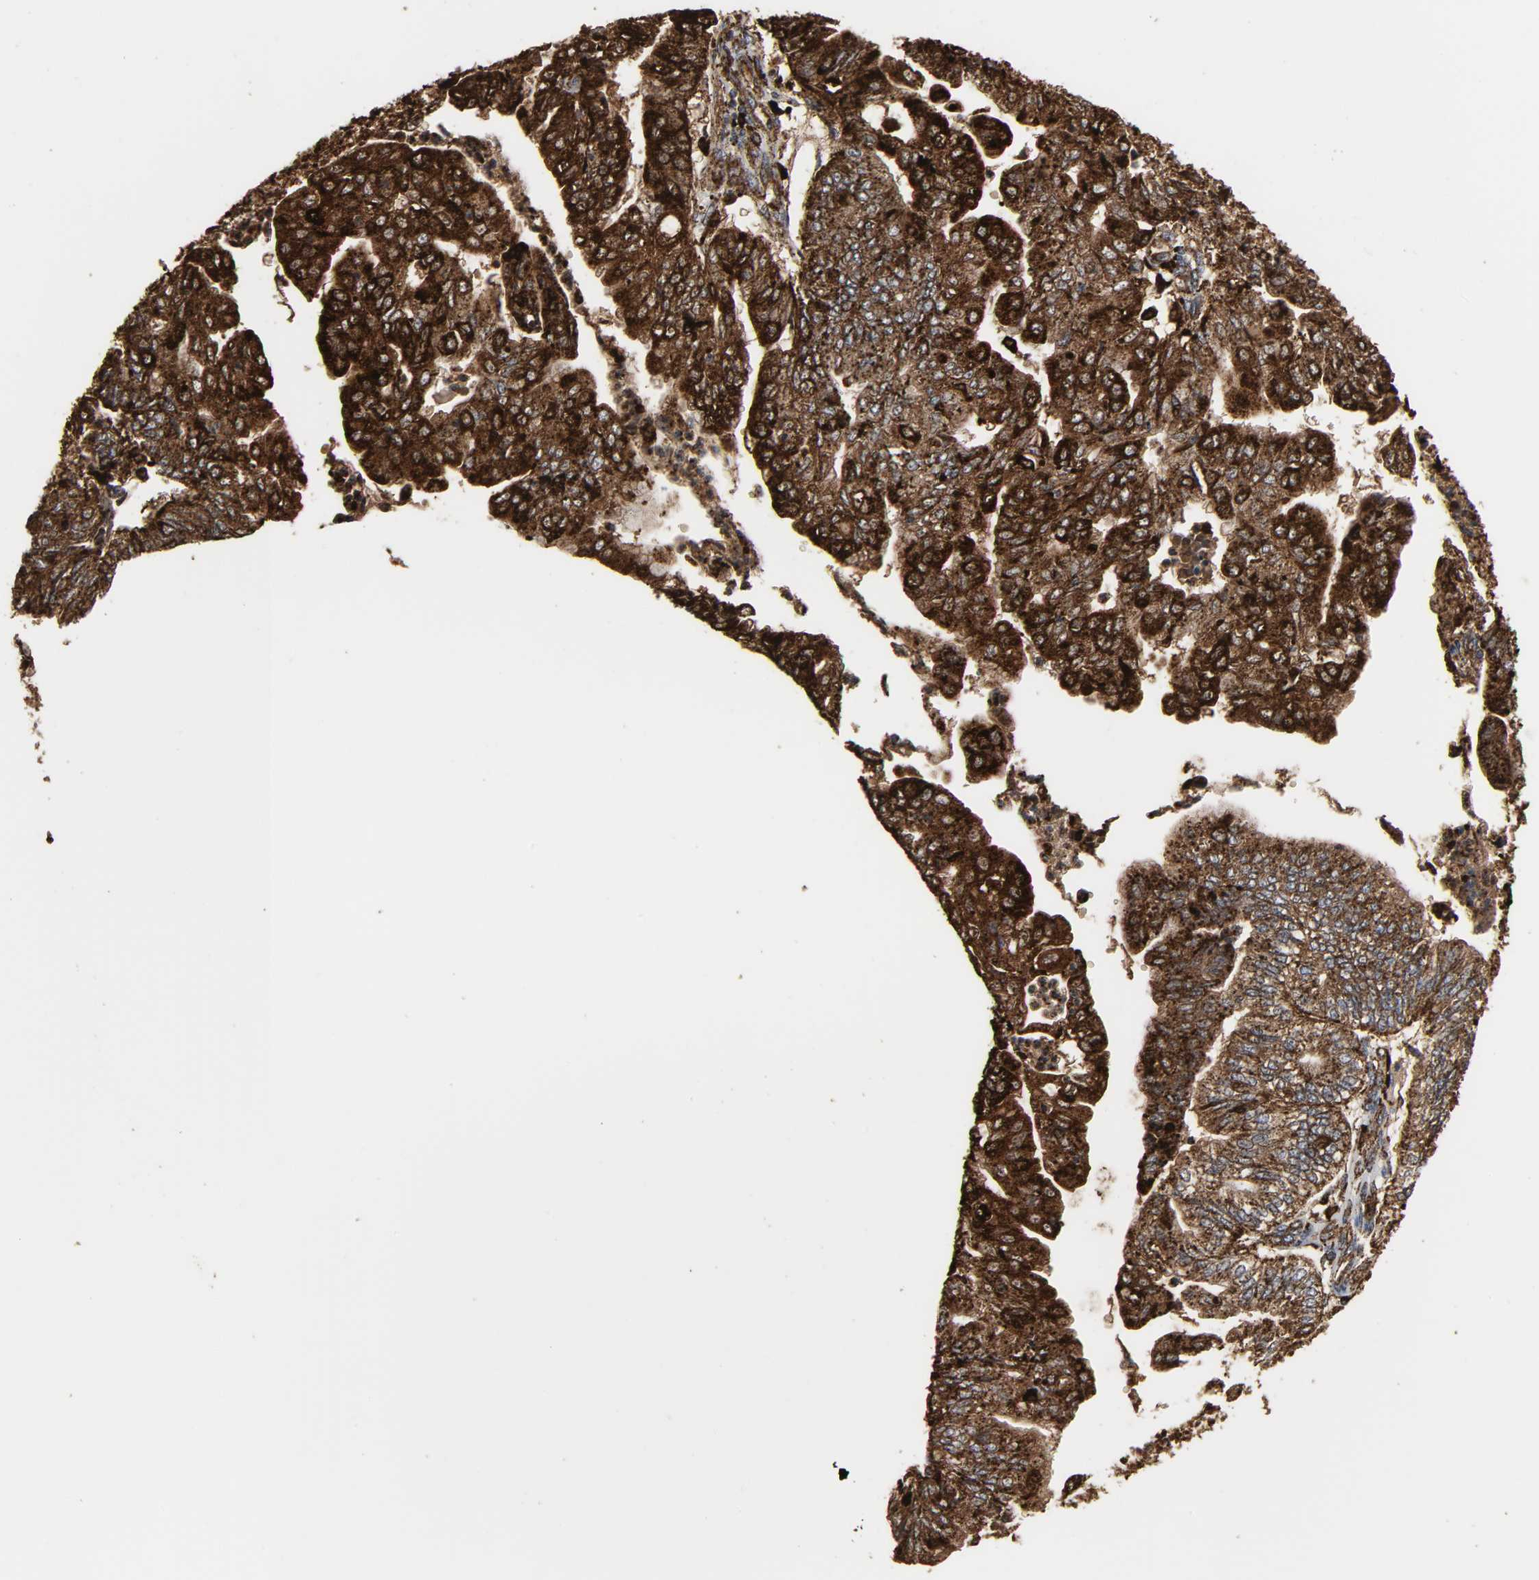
{"staining": {"intensity": "strong", "quantity": ">75%", "location": "cytoplasmic/membranous"}, "tissue": "endometrial cancer", "cell_type": "Tumor cells", "image_type": "cancer", "snomed": [{"axis": "morphology", "description": "Adenocarcinoma, NOS"}, {"axis": "topography", "description": "Endometrium"}], "caption": "Tumor cells reveal high levels of strong cytoplasmic/membranous positivity in approximately >75% of cells in human endometrial adenocarcinoma. Ihc stains the protein of interest in brown and the nuclei are stained blue.", "gene": "PSAP", "patient": {"sex": "female", "age": 59}}